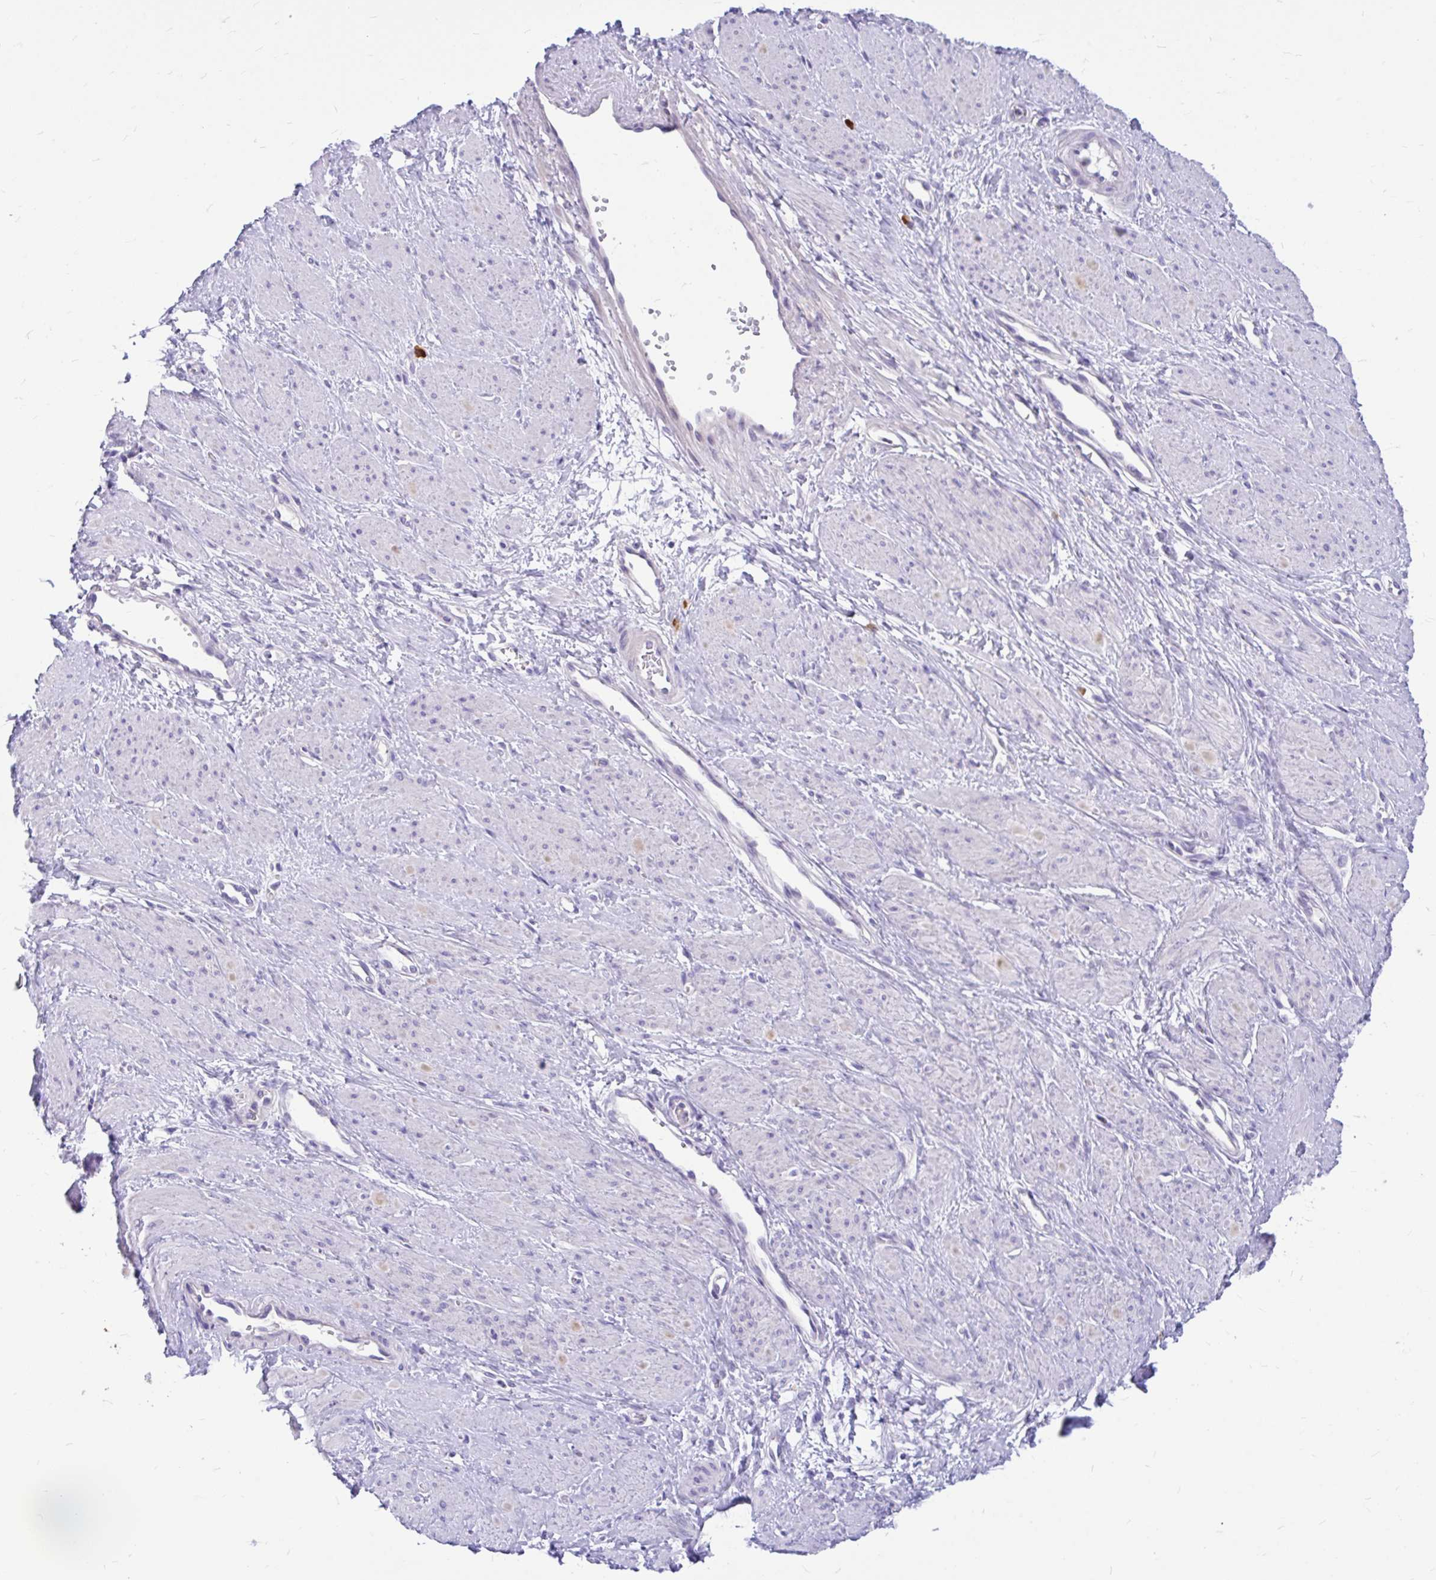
{"staining": {"intensity": "negative", "quantity": "none", "location": "none"}, "tissue": "smooth muscle", "cell_type": "Smooth muscle cells", "image_type": "normal", "snomed": [{"axis": "morphology", "description": "Normal tissue, NOS"}, {"axis": "topography", "description": "Smooth muscle"}, {"axis": "topography", "description": "Uterus"}], "caption": "The immunohistochemistry (IHC) histopathology image has no significant positivity in smooth muscle cells of smooth muscle. (Immunohistochemistry, brightfield microscopy, high magnification).", "gene": "MAP1LC3A", "patient": {"sex": "female", "age": 39}}